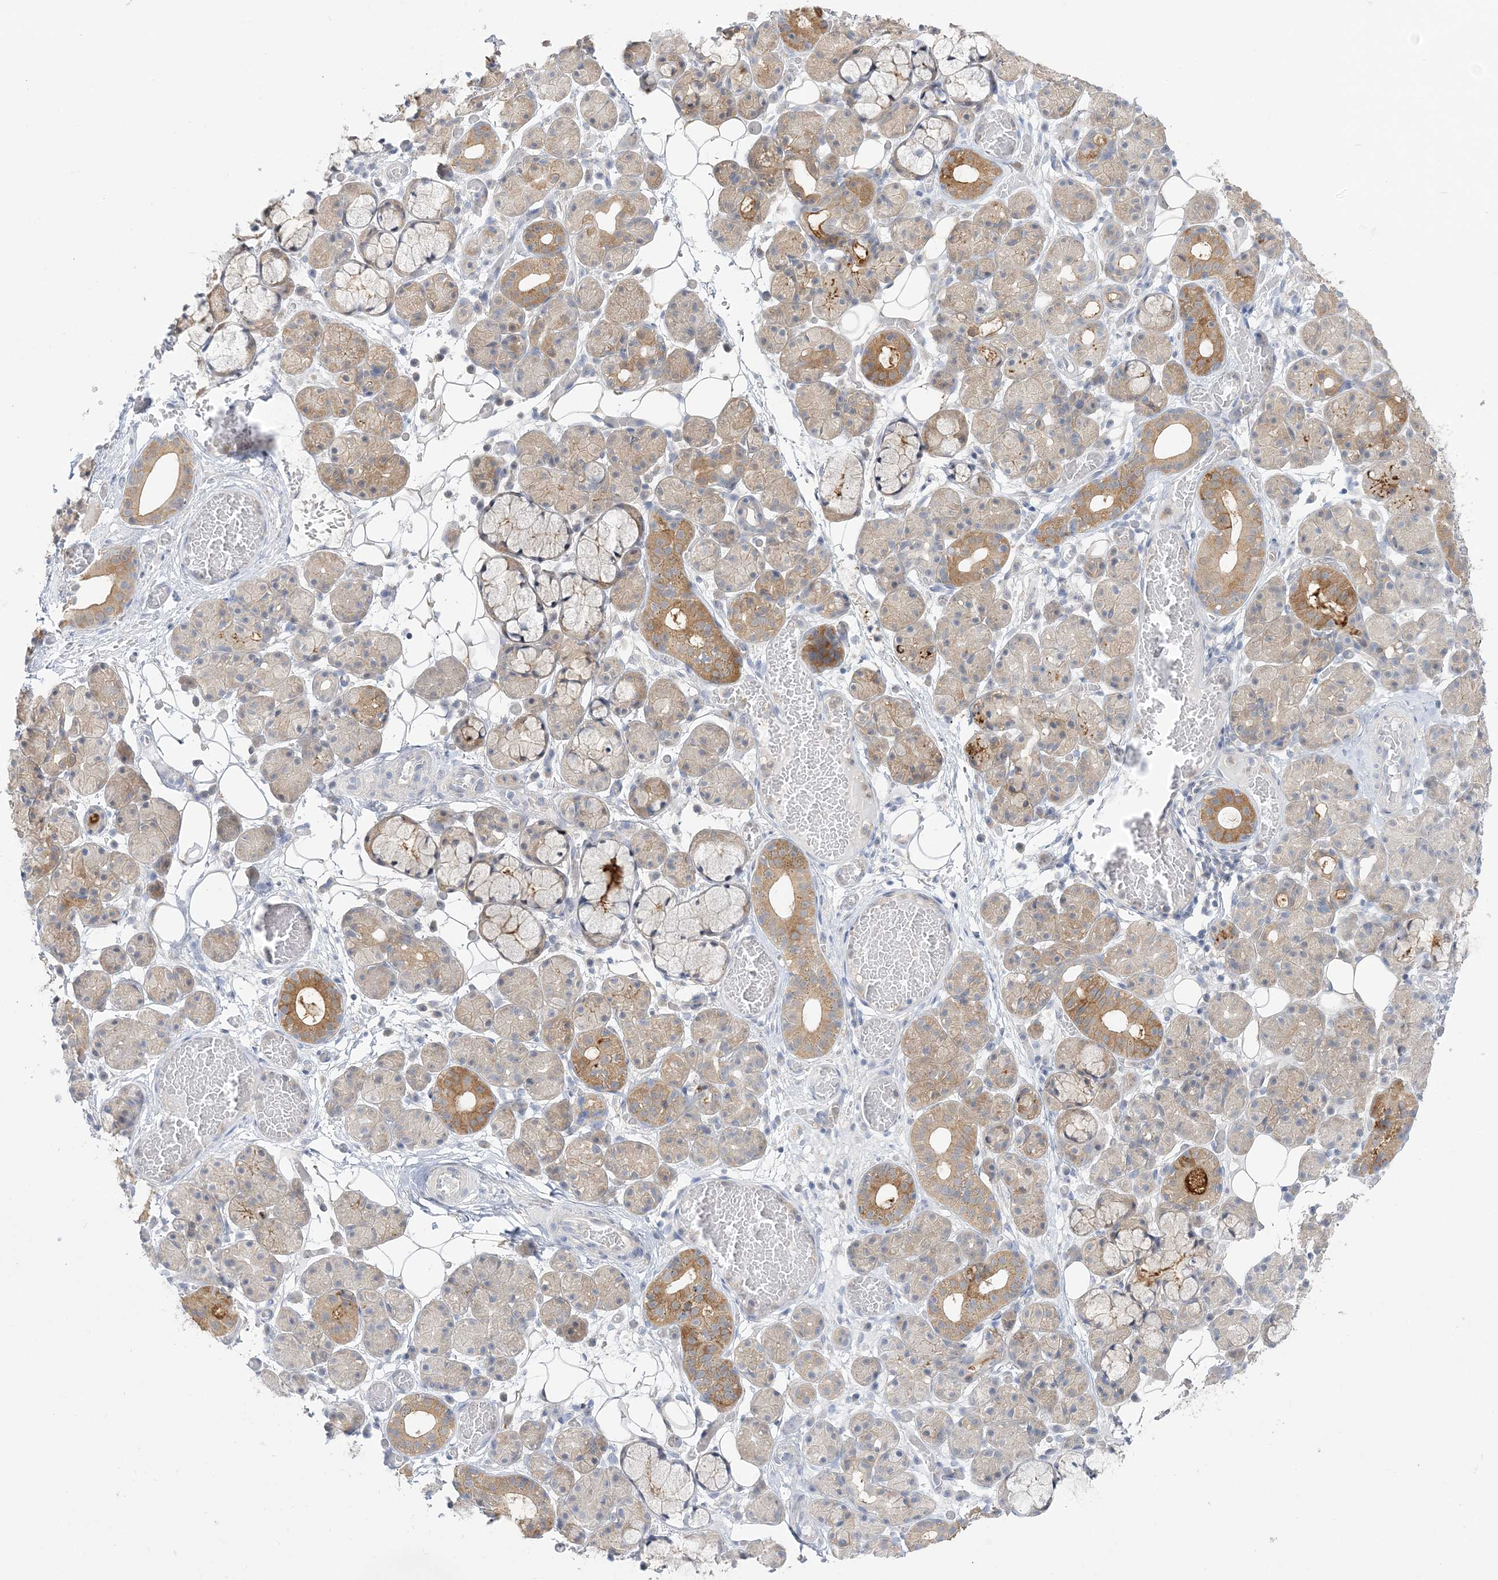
{"staining": {"intensity": "moderate", "quantity": "25%-75%", "location": "cytoplasmic/membranous"}, "tissue": "salivary gland", "cell_type": "Glandular cells", "image_type": "normal", "snomed": [{"axis": "morphology", "description": "Normal tissue, NOS"}, {"axis": "topography", "description": "Salivary gland"}], "caption": "This is a histology image of immunohistochemistry staining of normal salivary gland, which shows moderate staining in the cytoplasmic/membranous of glandular cells.", "gene": "THADA", "patient": {"sex": "male", "age": 63}}